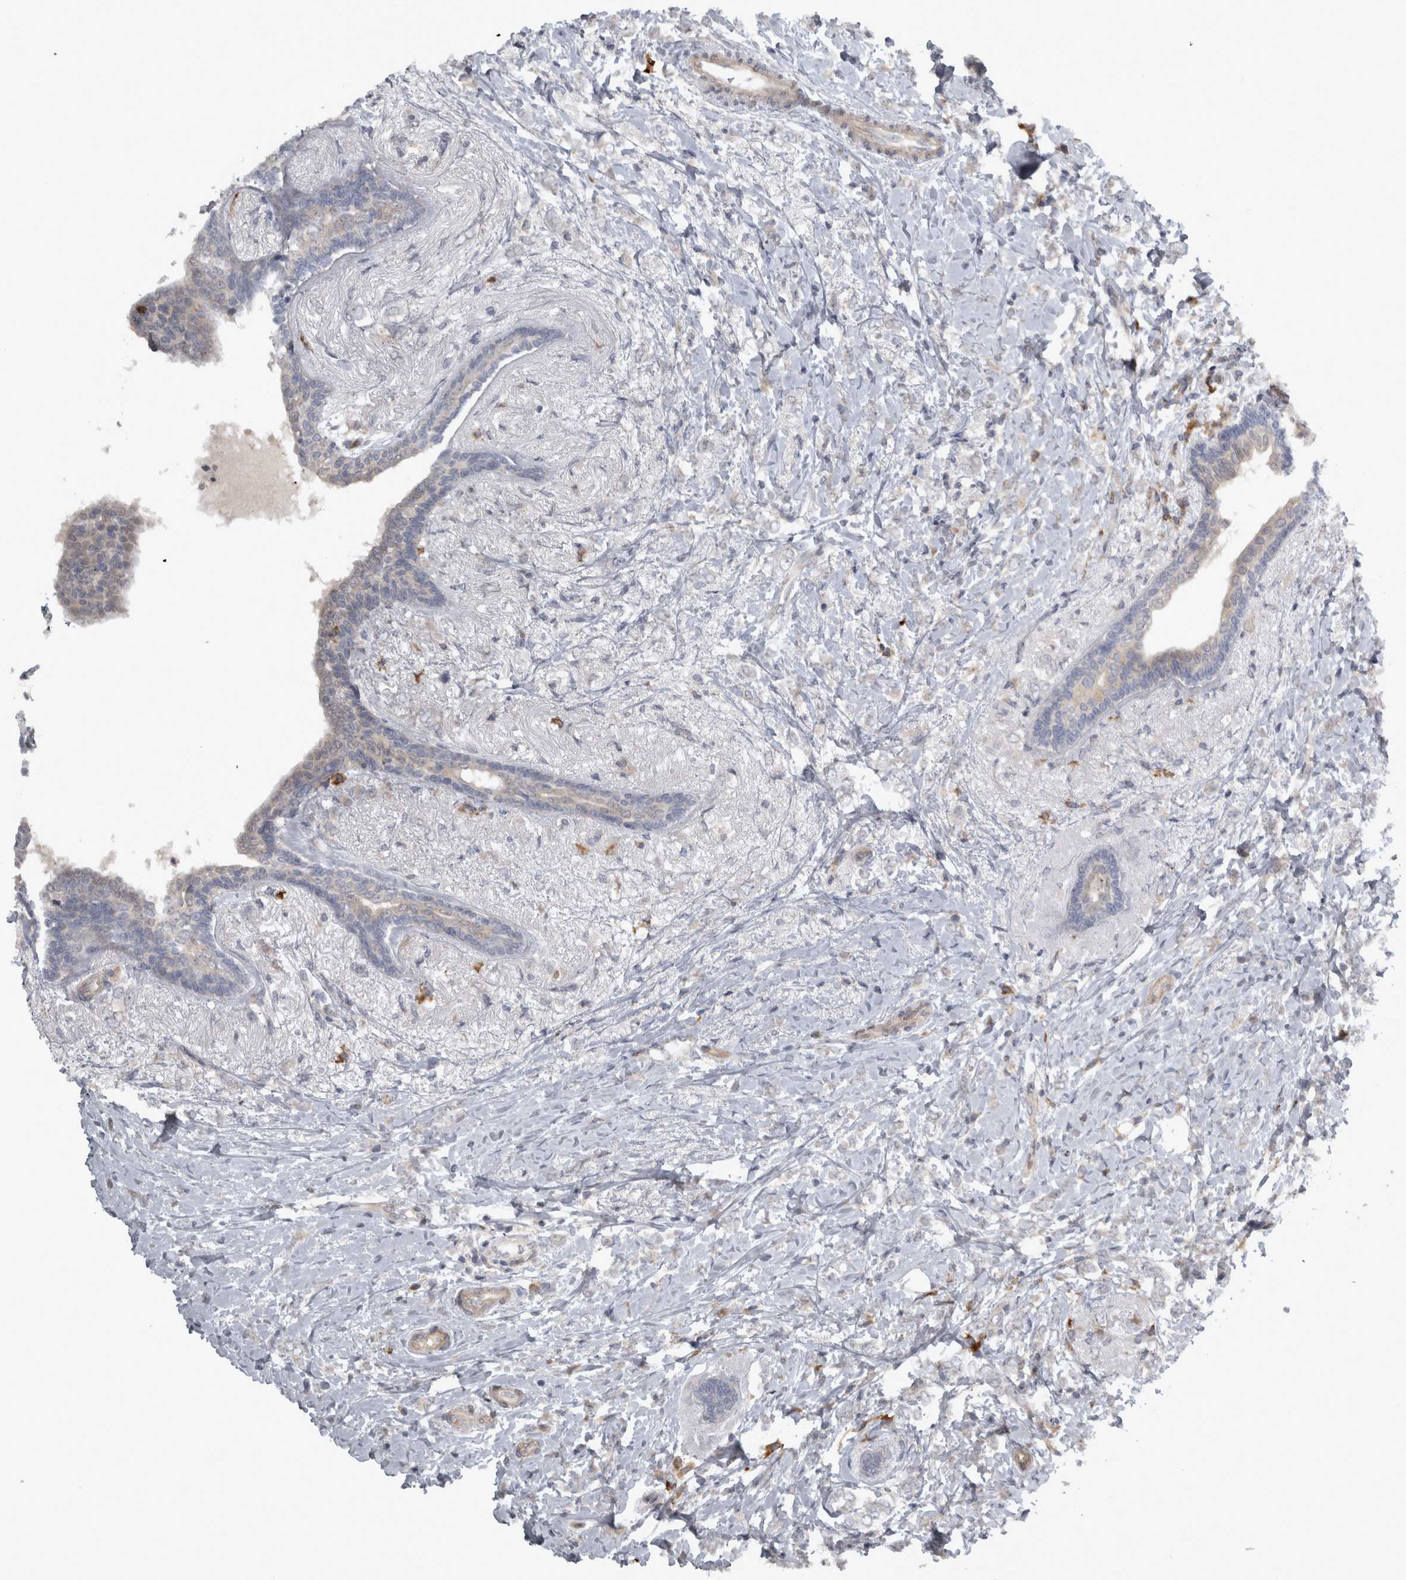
{"staining": {"intensity": "negative", "quantity": "none", "location": "none"}, "tissue": "breast cancer", "cell_type": "Tumor cells", "image_type": "cancer", "snomed": [{"axis": "morphology", "description": "Normal tissue, NOS"}, {"axis": "morphology", "description": "Lobular carcinoma"}, {"axis": "topography", "description": "Breast"}], "caption": "Immunohistochemical staining of human breast cancer exhibits no significant expression in tumor cells.", "gene": "SLCO5A1", "patient": {"sex": "female", "age": 47}}